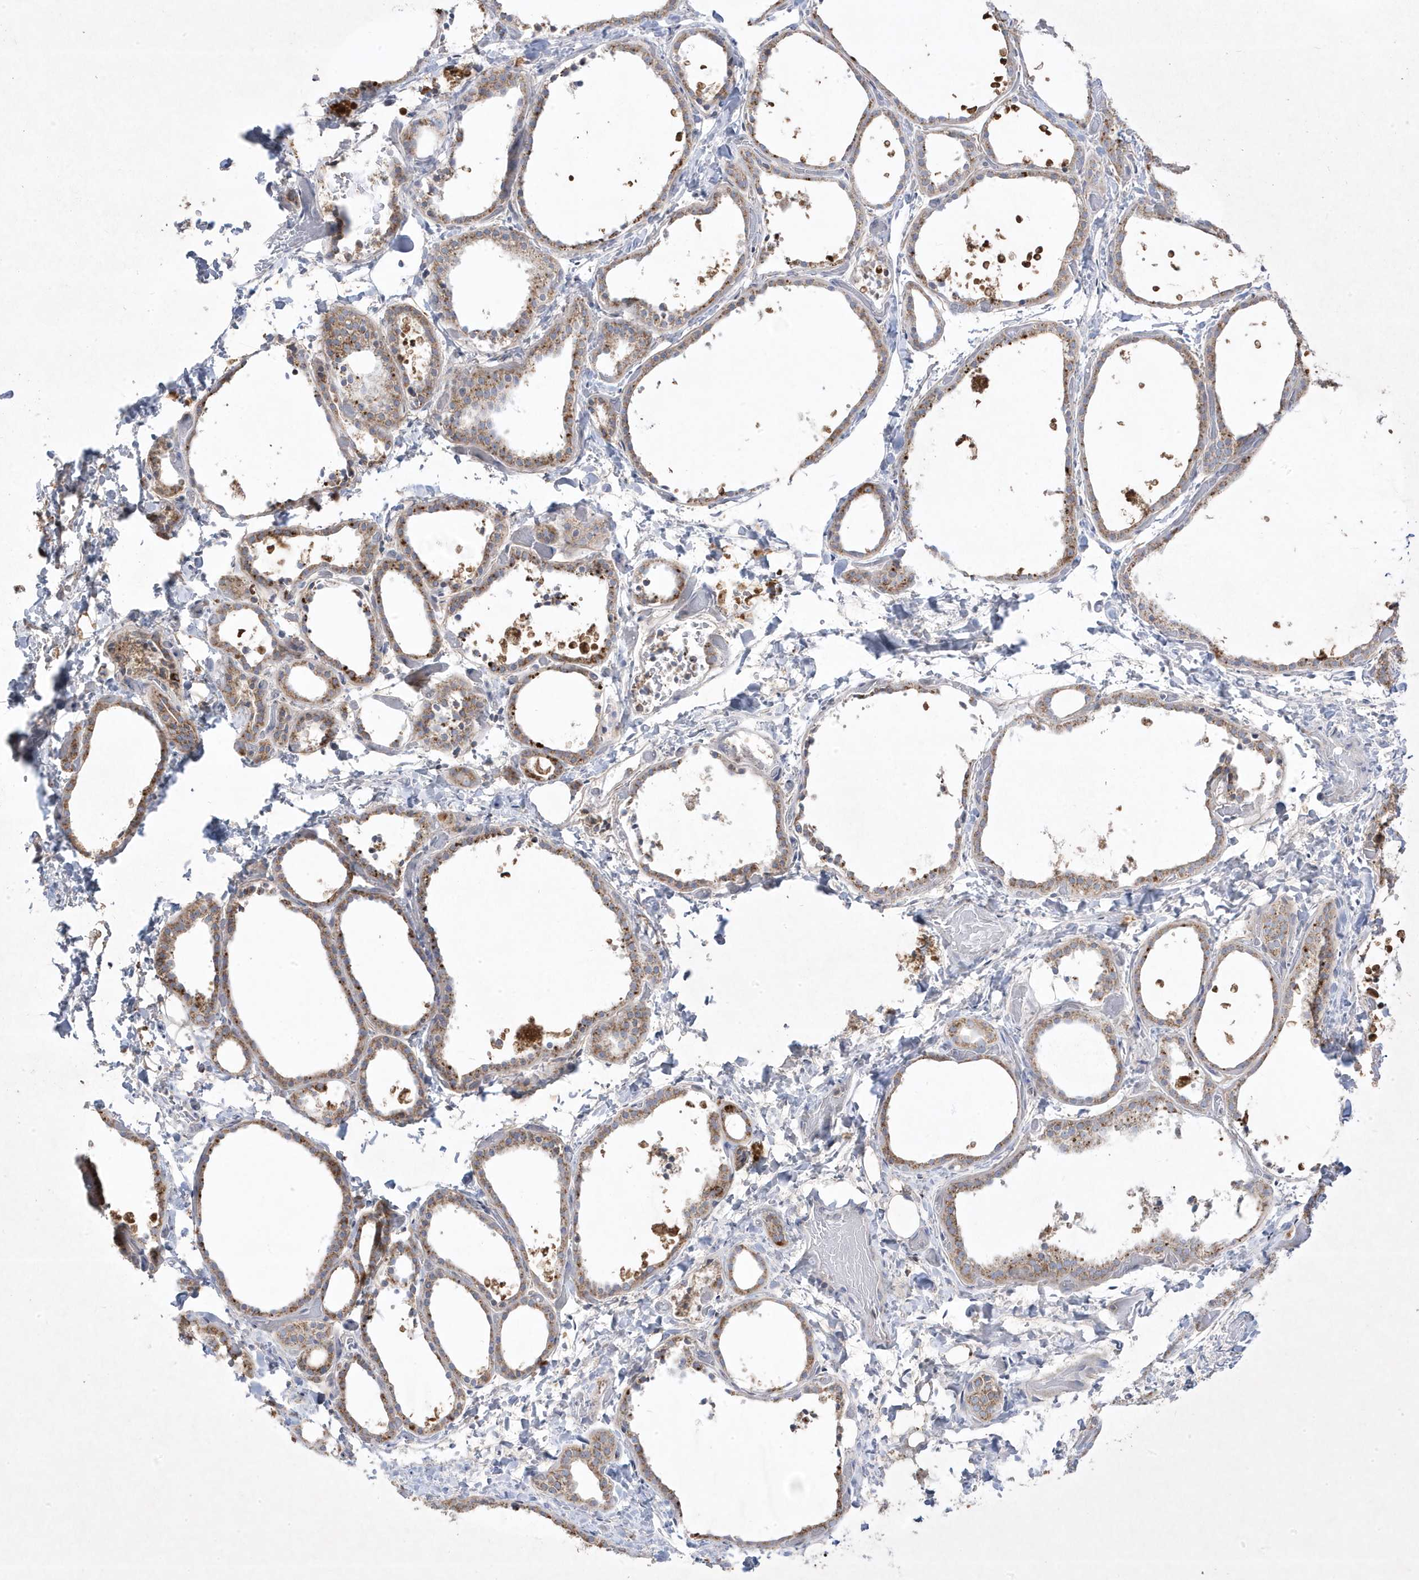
{"staining": {"intensity": "moderate", "quantity": "25%-75%", "location": "cytoplasmic/membranous"}, "tissue": "thyroid gland", "cell_type": "Glandular cells", "image_type": "normal", "snomed": [{"axis": "morphology", "description": "Normal tissue, NOS"}, {"axis": "topography", "description": "Thyroid gland"}], "caption": "Approximately 25%-75% of glandular cells in benign thyroid gland show moderate cytoplasmic/membranous protein staining as visualized by brown immunohistochemical staining.", "gene": "ADAMTSL3", "patient": {"sex": "female", "age": 44}}